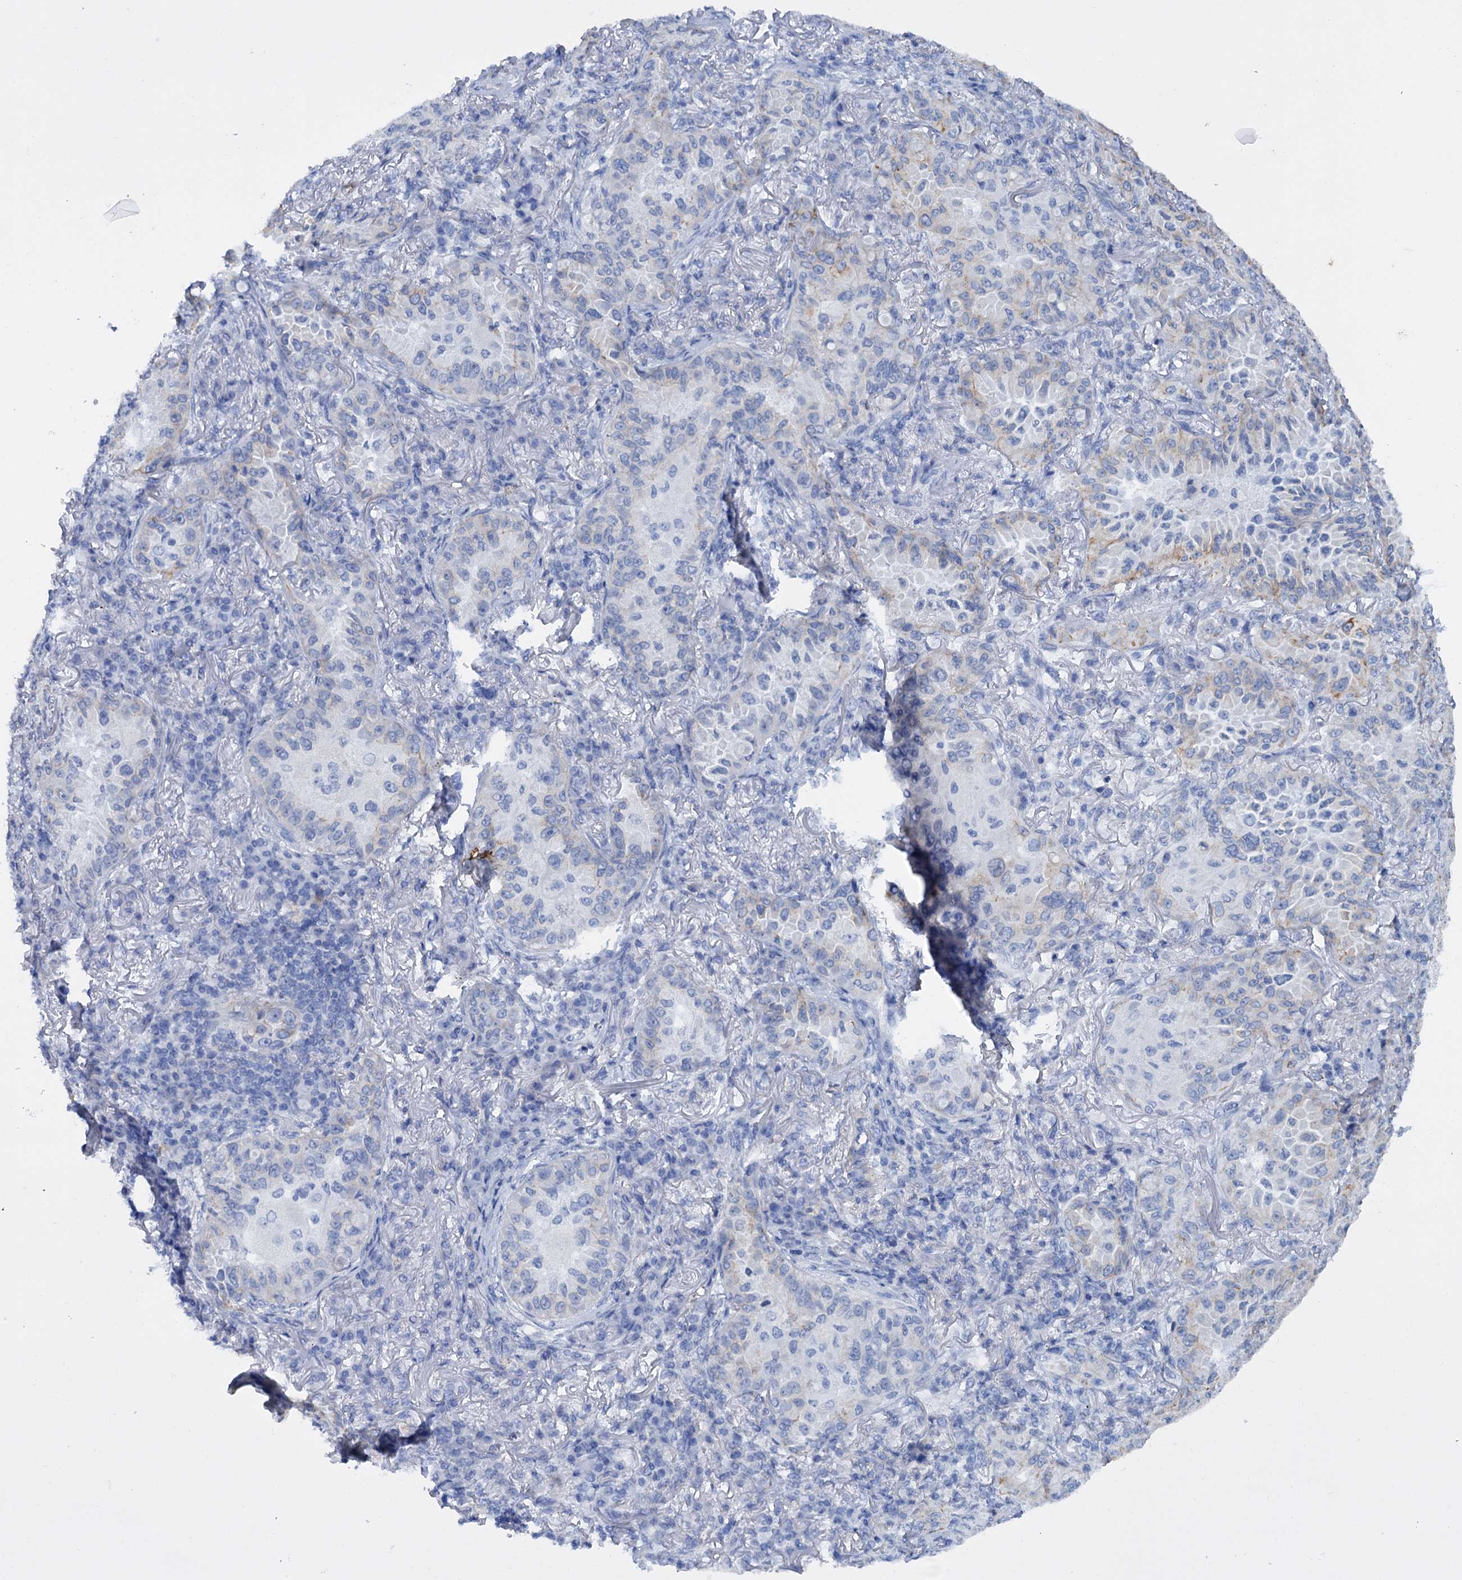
{"staining": {"intensity": "negative", "quantity": "none", "location": "none"}, "tissue": "lung cancer", "cell_type": "Tumor cells", "image_type": "cancer", "snomed": [{"axis": "morphology", "description": "Adenocarcinoma, NOS"}, {"axis": "topography", "description": "Lung"}], "caption": "Photomicrograph shows no protein positivity in tumor cells of lung adenocarcinoma tissue.", "gene": "FAAP20", "patient": {"sex": "female", "age": 69}}